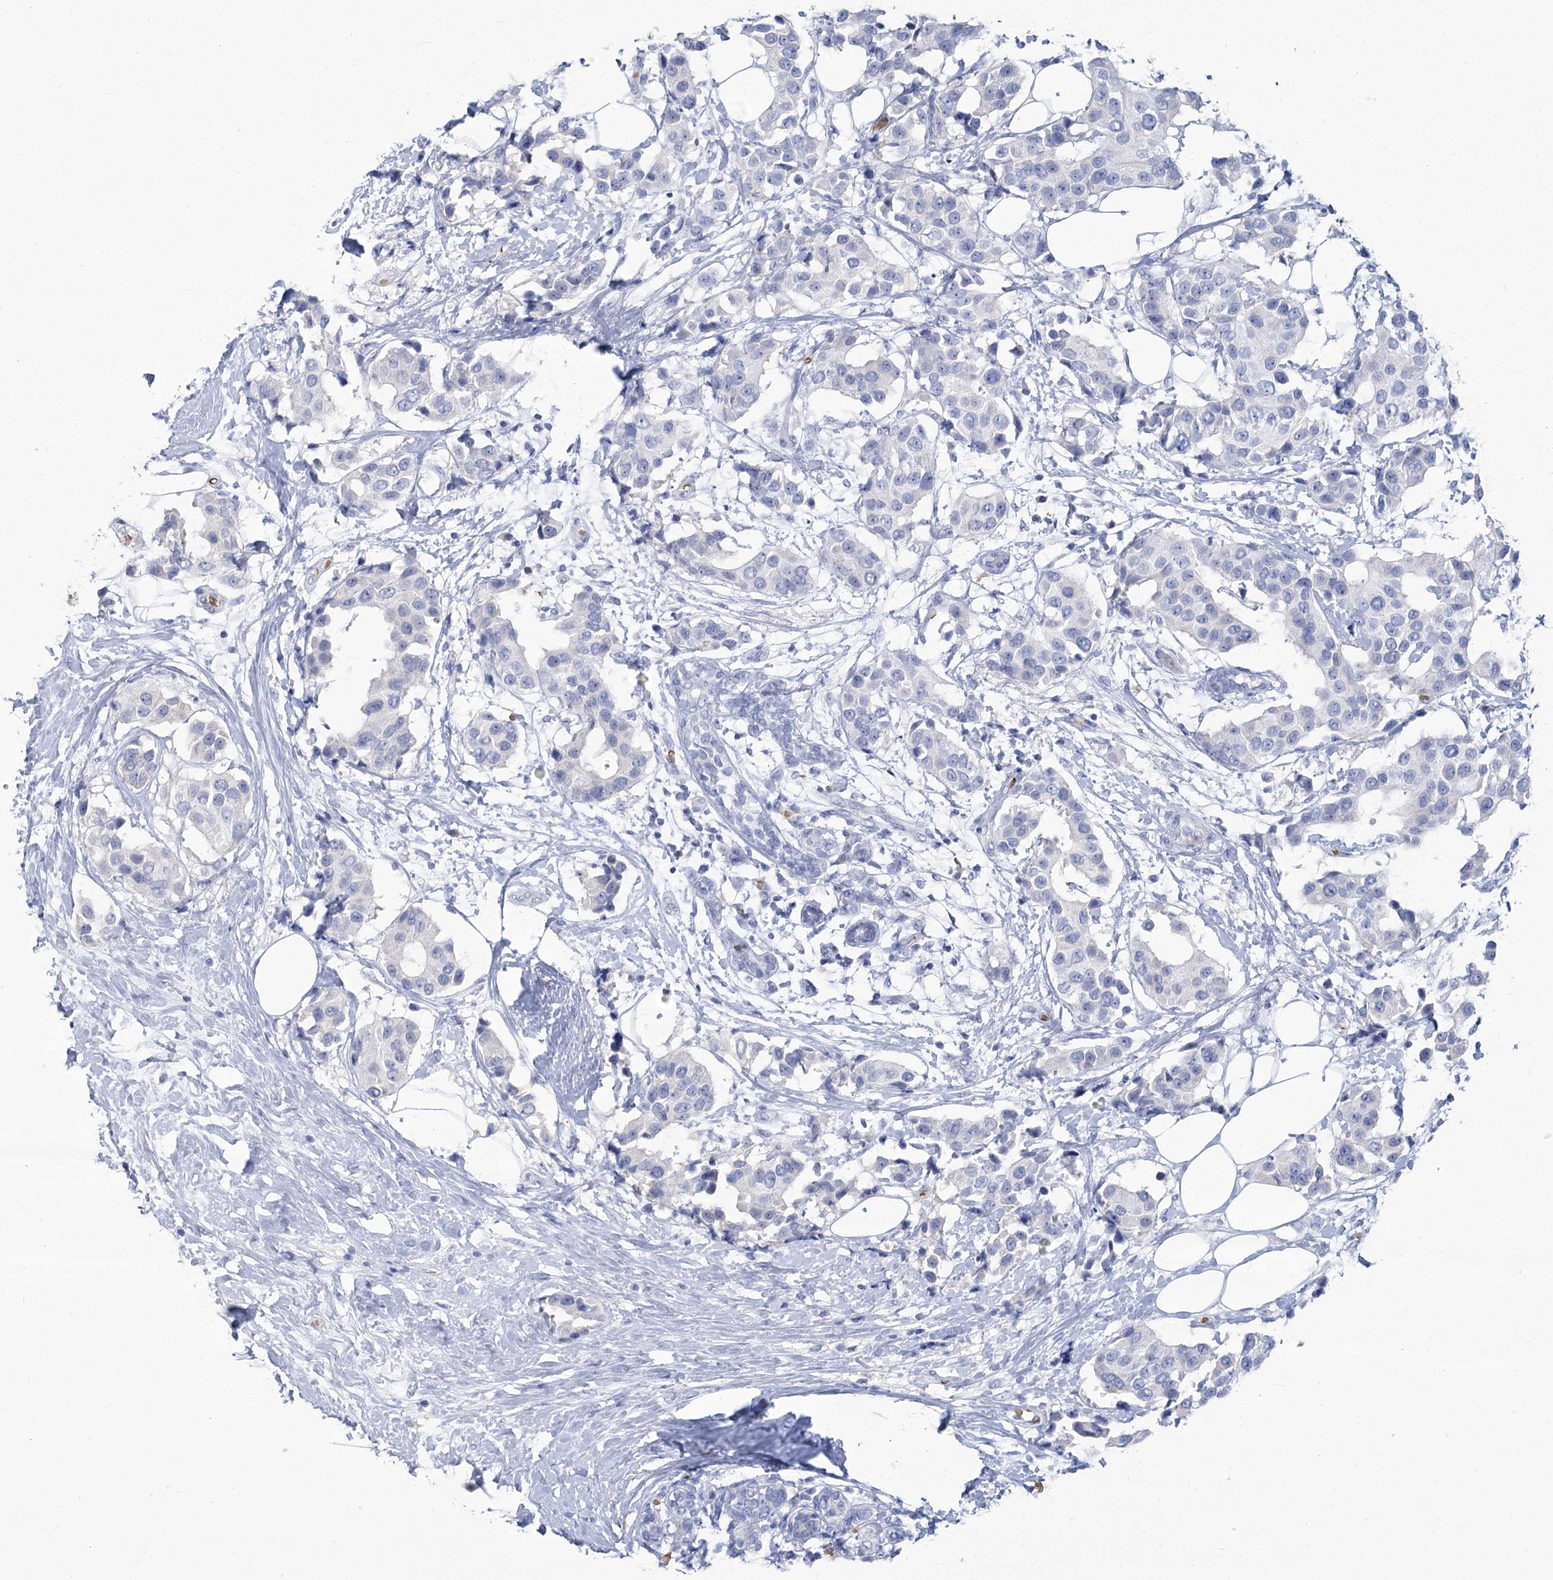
{"staining": {"intensity": "negative", "quantity": "none", "location": "none"}, "tissue": "breast cancer", "cell_type": "Tumor cells", "image_type": "cancer", "snomed": [{"axis": "morphology", "description": "Normal tissue, NOS"}, {"axis": "morphology", "description": "Duct carcinoma"}, {"axis": "topography", "description": "Breast"}], "caption": "IHC photomicrograph of neoplastic tissue: invasive ductal carcinoma (breast) stained with DAB (3,3'-diaminobenzidine) reveals no significant protein expression in tumor cells.", "gene": "HBA1", "patient": {"sex": "female", "age": 39}}